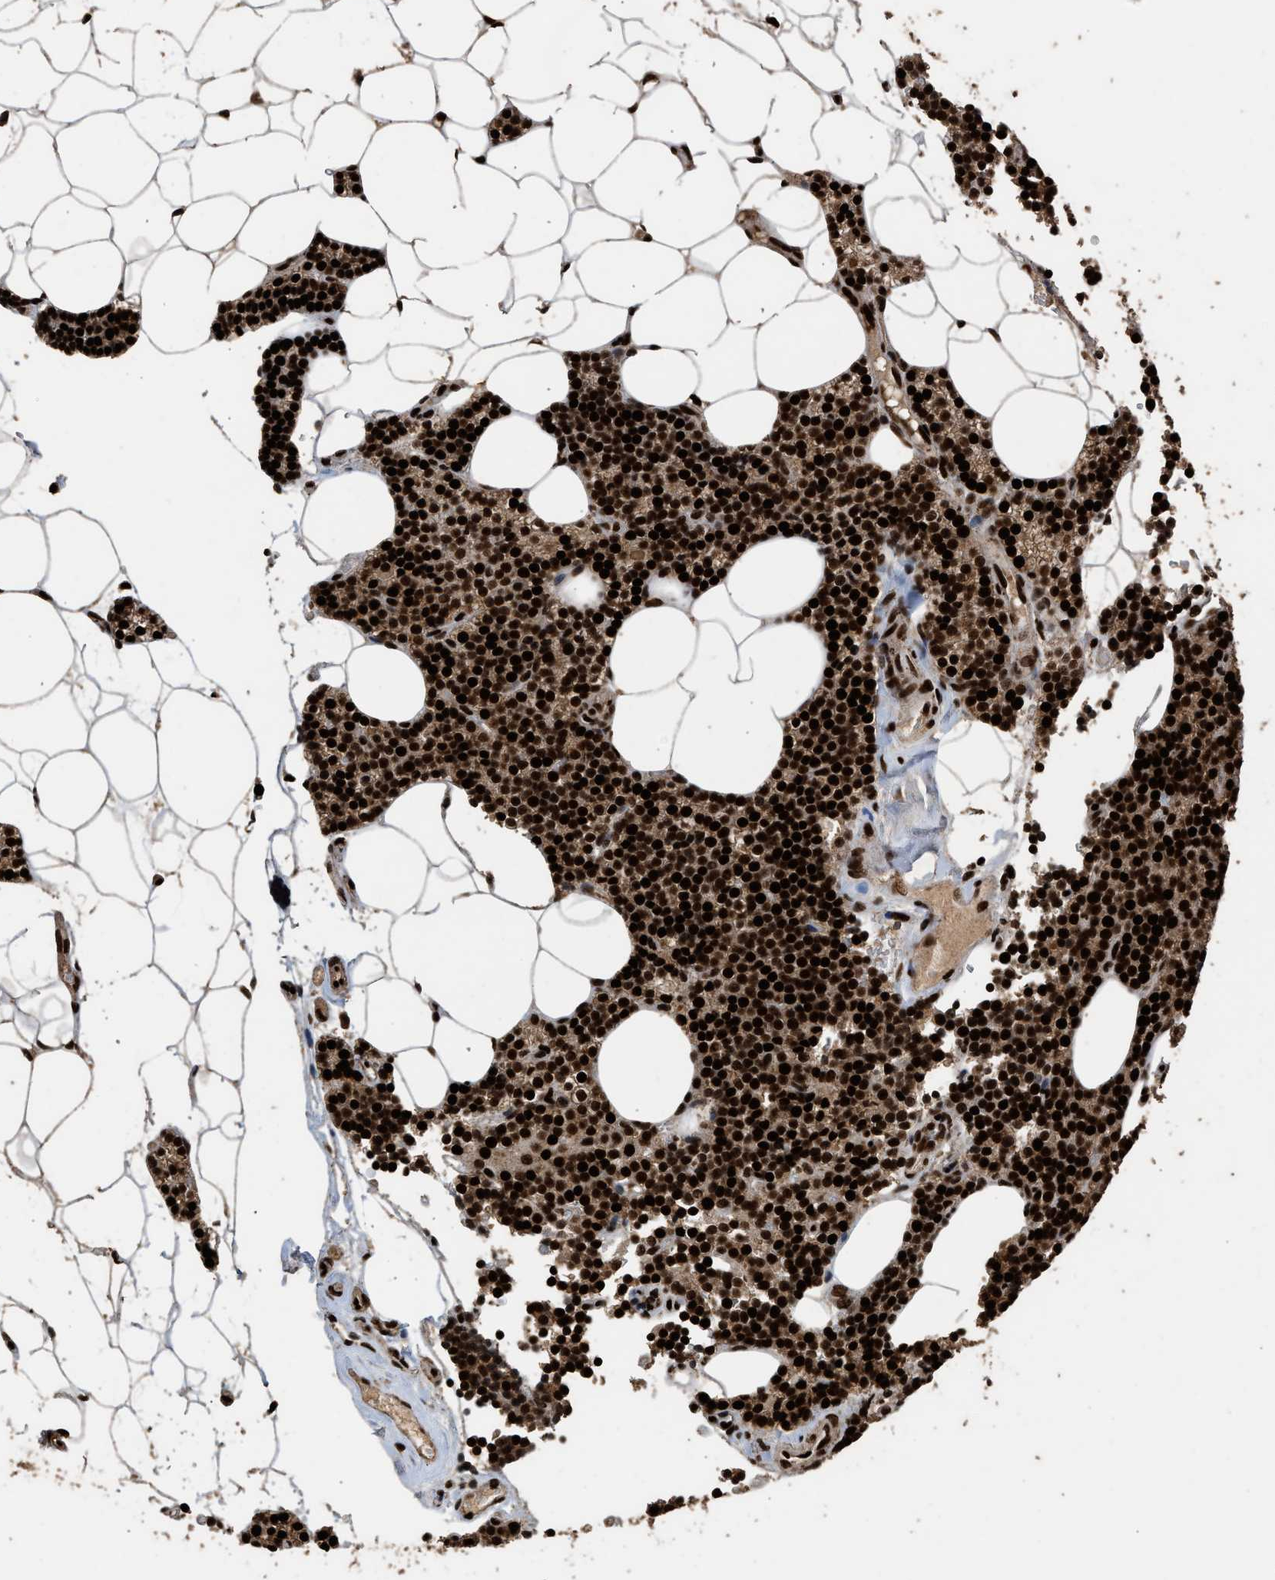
{"staining": {"intensity": "strong", "quantity": ">75%", "location": "cytoplasmic/membranous,nuclear"}, "tissue": "parathyroid gland", "cell_type": "Glandular cells", "image_type": "normal", "snomed": [{"axis": "morphology", "description": "Normal tissue, NOS"}, {"axis": "morphology", "description": "Adenoma, NOS"}, {"axis": "topography", "description": "Parathyroid gland"}], "caption": "The immunohistochemical stain labels strong cytoplasmic/membranous,nuclear expression in glandular cells of normal parathyroid gland.", "gene": "PPP4R3B", "patient": {"sex": "female", "age": 70}}